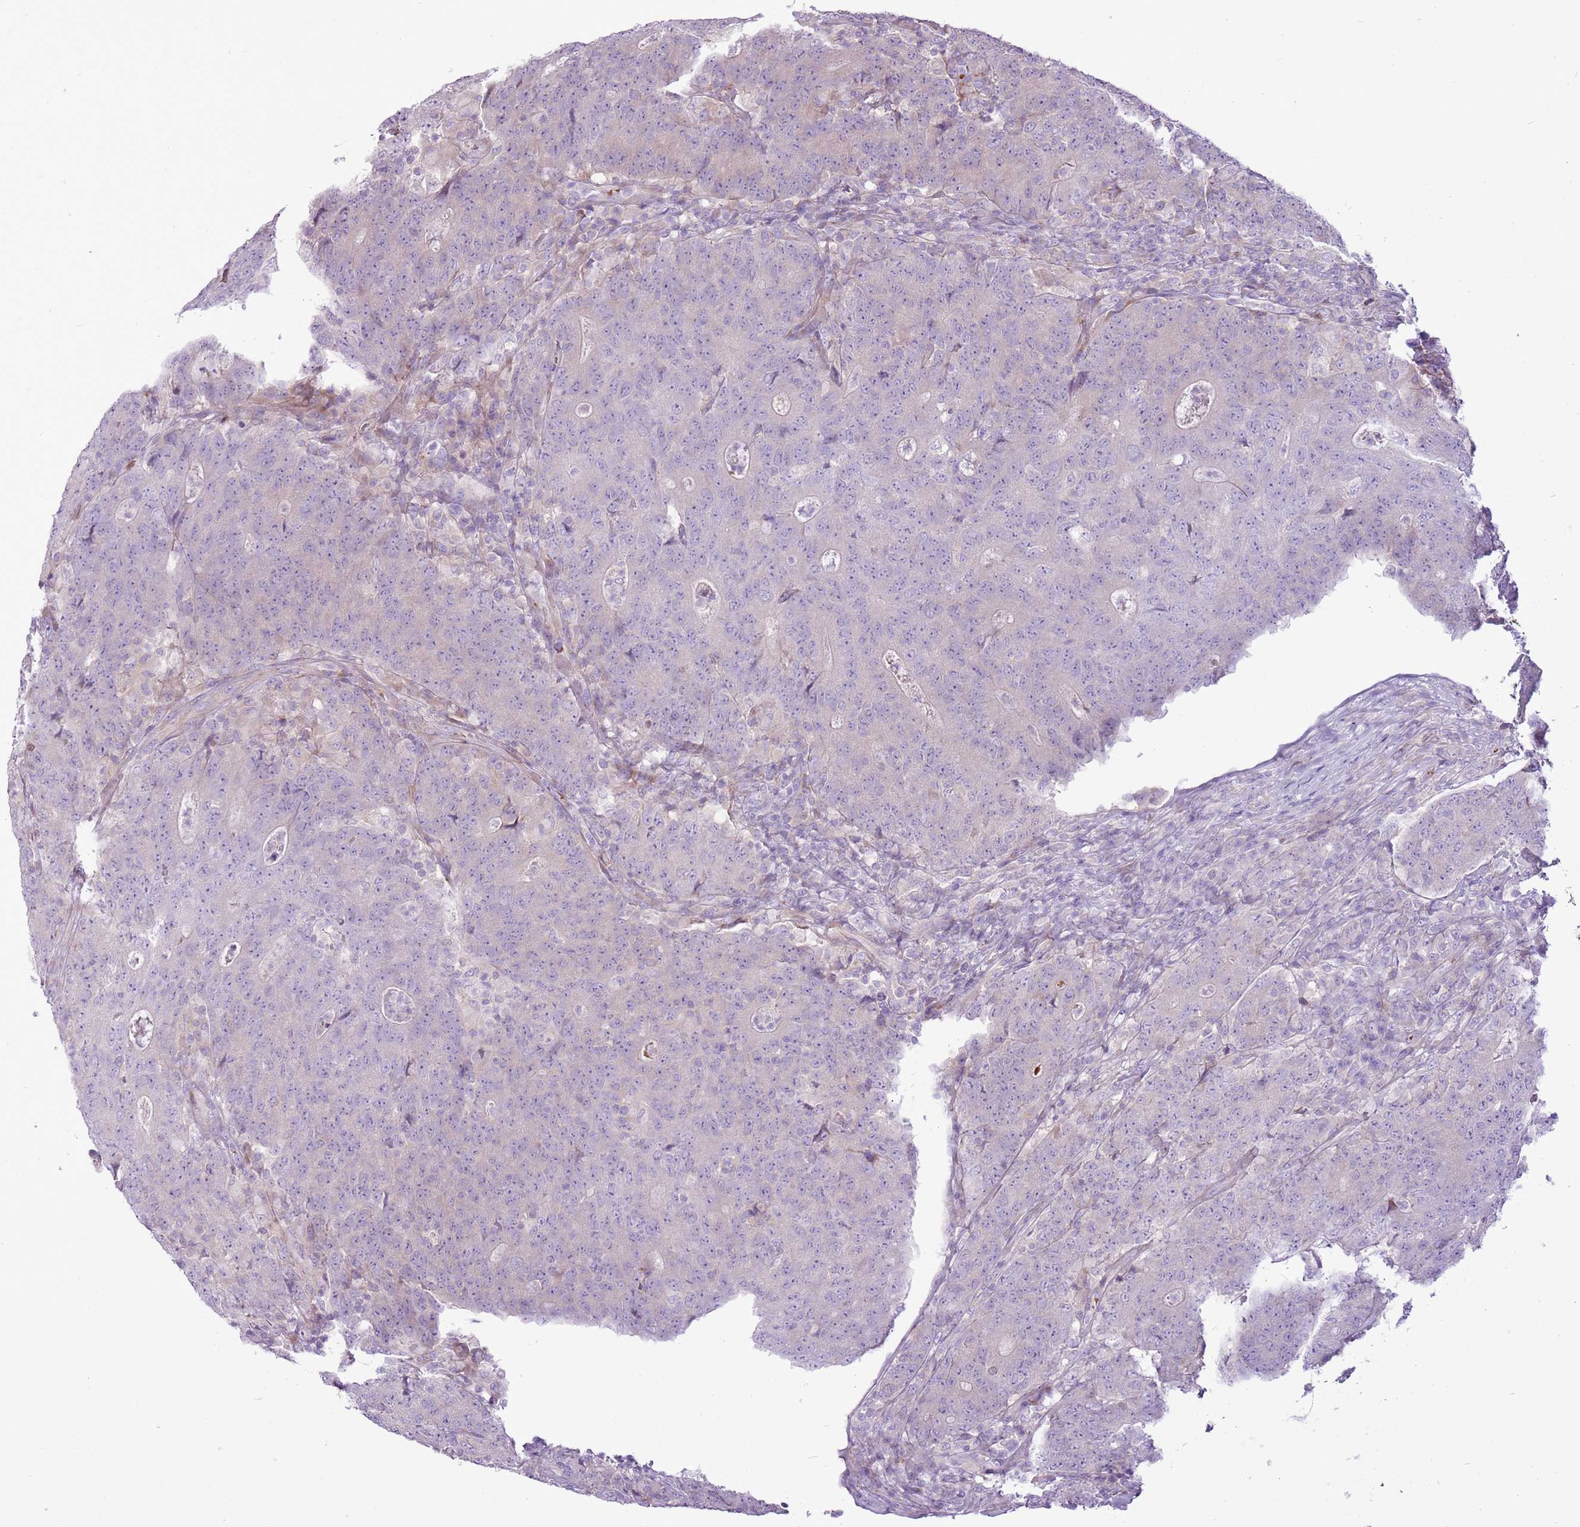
{"staining": {"intensity": "negative", "quantity": "none", "location": "none"}, "tissue": "colorectal cancer", "cell_type": "Tumor cells", "image_type": "cancer", "snomed": [{"axis": "morphology", "description": "Adenocarcinoma, NOS"}, {"axis": "topography", "description": "Colon"}], "caption": "IHC photomicrograph of adenocarcinoma (colorectal) stained for a protein (brown), which shows no staining in tumor cells.", "gene": "CHAC2", "patient": {"sex": "female", "age": 75}}